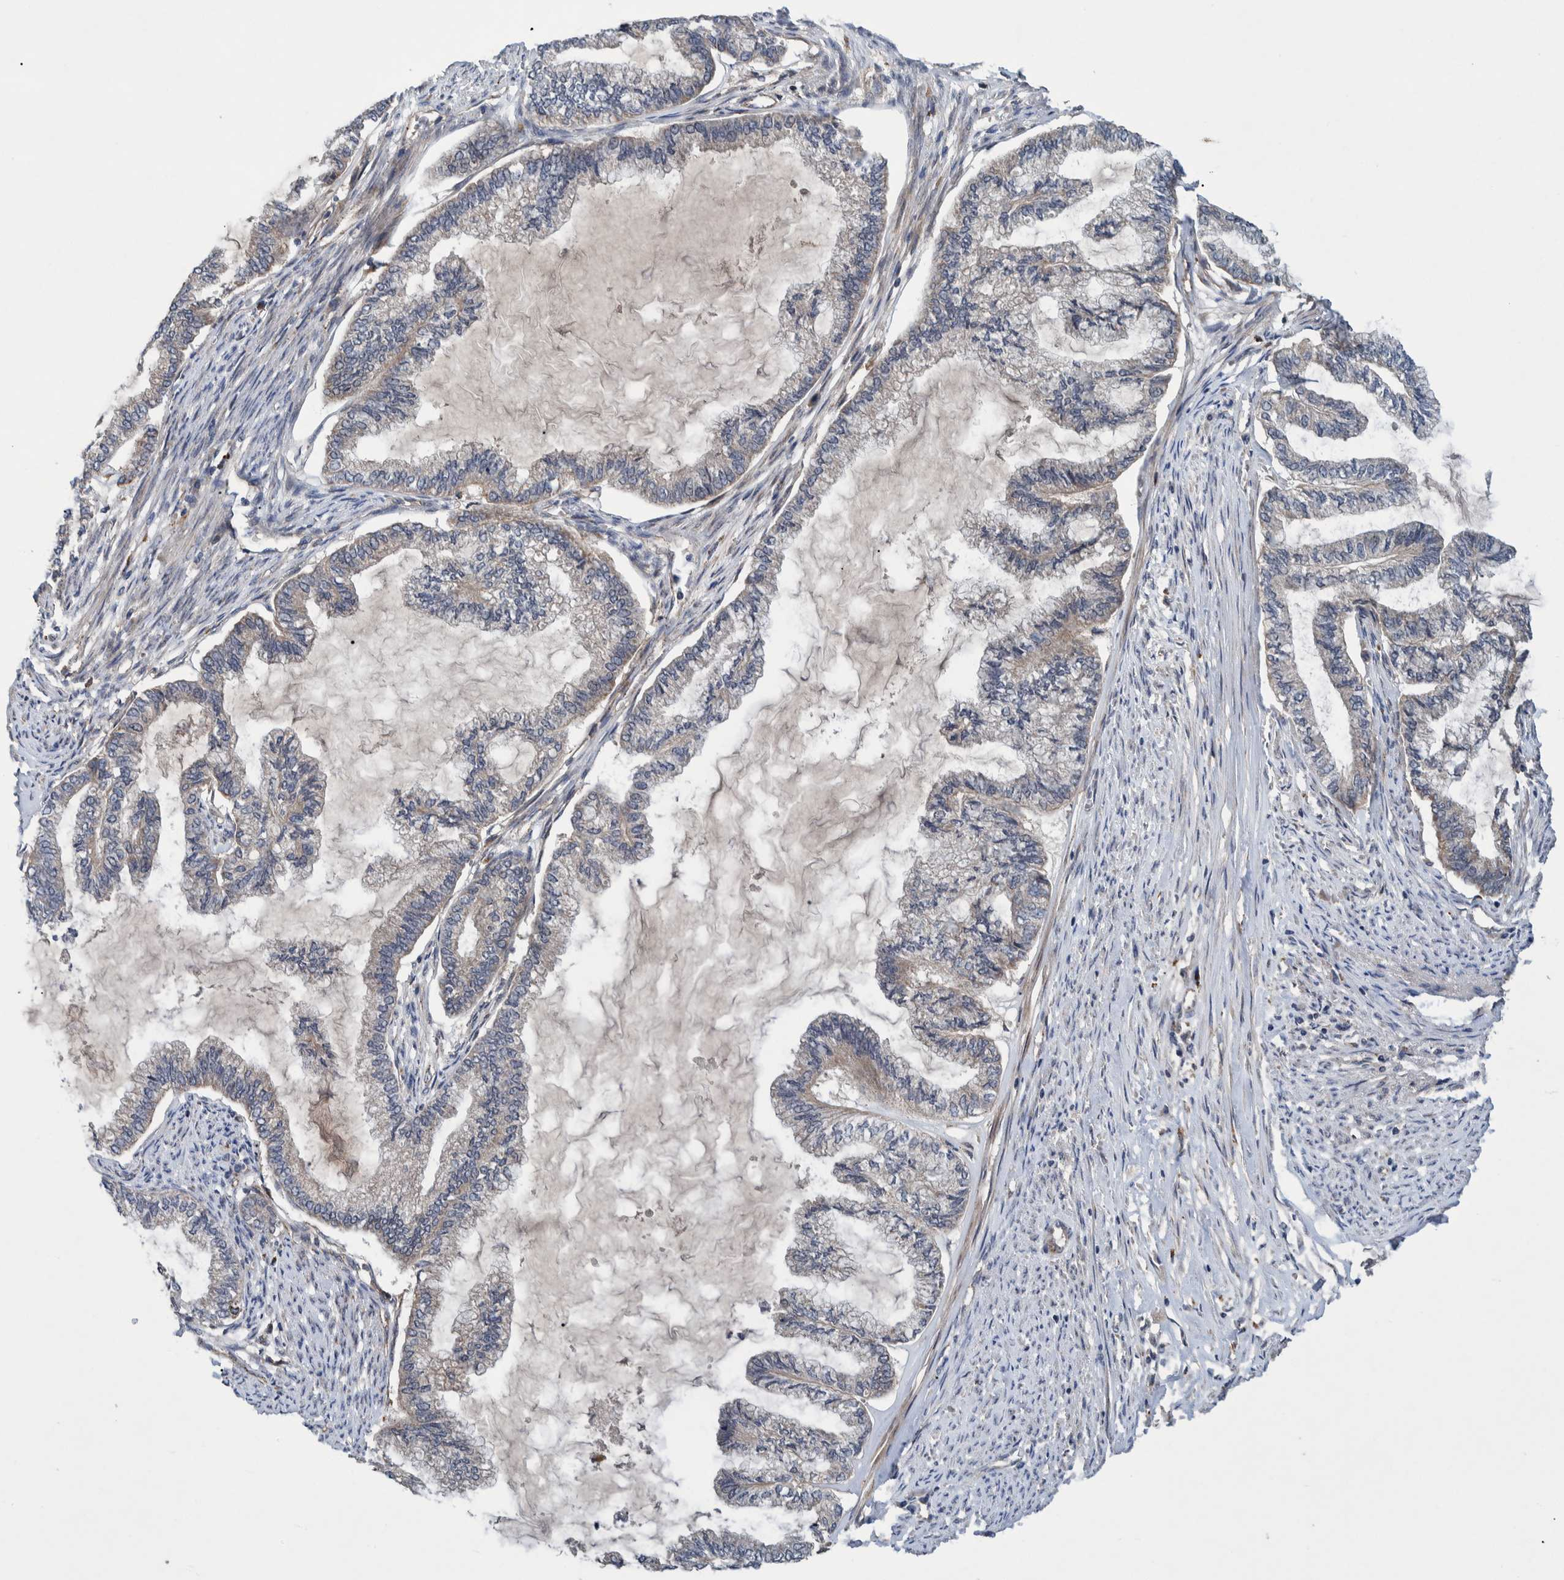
{"staining": {"intensity": "moderate", "quantity": "<25%", "location": "cytoplasmic/membranous"}, "tissue": "endometrial cancer", "cell_type": "Tumor cells", "image_type": "cancer", "snomed": [{"axis": "morphology", "description": "Adenocarcinoma, NOS"}, {"axis": "topography", "description": "Endometrium"}], "caption": "An immunohistochemistry histopathology image of tumor tissue is shown. Protein staining in brown shows moderate cytoplasmic/membranous positivity in endometrial cancer (adenocarcinoma) within tumor cells. Immunohistochemistry (ihc) stains the protein of interest in brown and the nuclei are stained blue.", "gene": "ITIH3", "patient": {"sex": "female", "age": 86}}